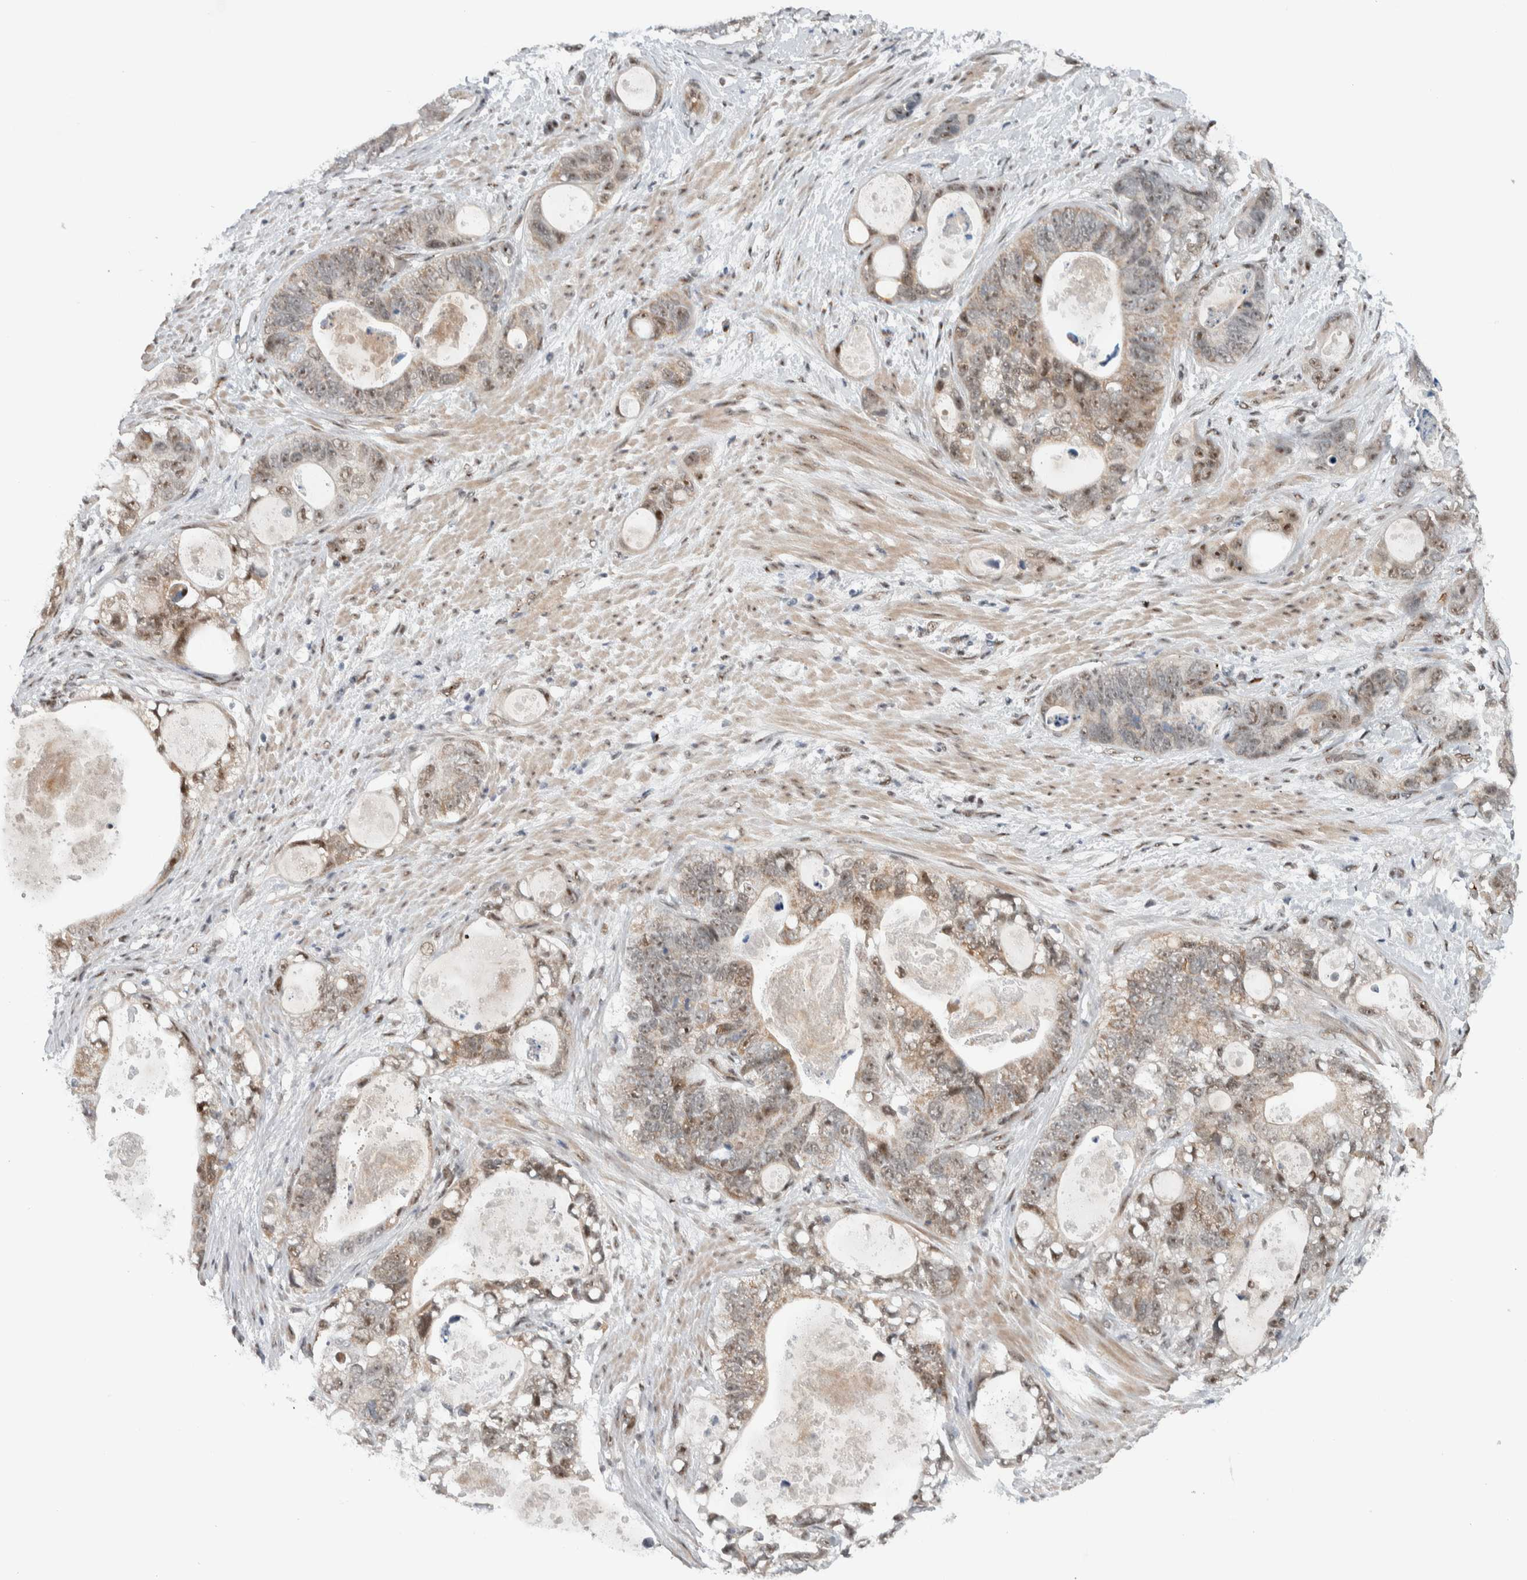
{"staining": {"intensity": "moderate", "quantity": "25%-75%", "location": "cytoplasmic/membranous,nuclear"}, "tissue": "stomach cancer", "cell_type": "Tumor cells", "image_type": "cancer", "snomed": [{"axis": "morphology", "description": "Normal tissue, NOS"}, {"axis": "morphology", "description": "Adenocarcinoma, NOS"}, {"axis": "topography", "description": "Stomach"}], "caption": "Immunohistochemical staining of human adenocarcinoma (stomach) displays medium levels of moderate cytoplasmic/membranous and nuclear protein expression in about 25%-75% of tumor cells.", "gene": "ZFP91", "patient": {"sex": "female", "age": 89}}